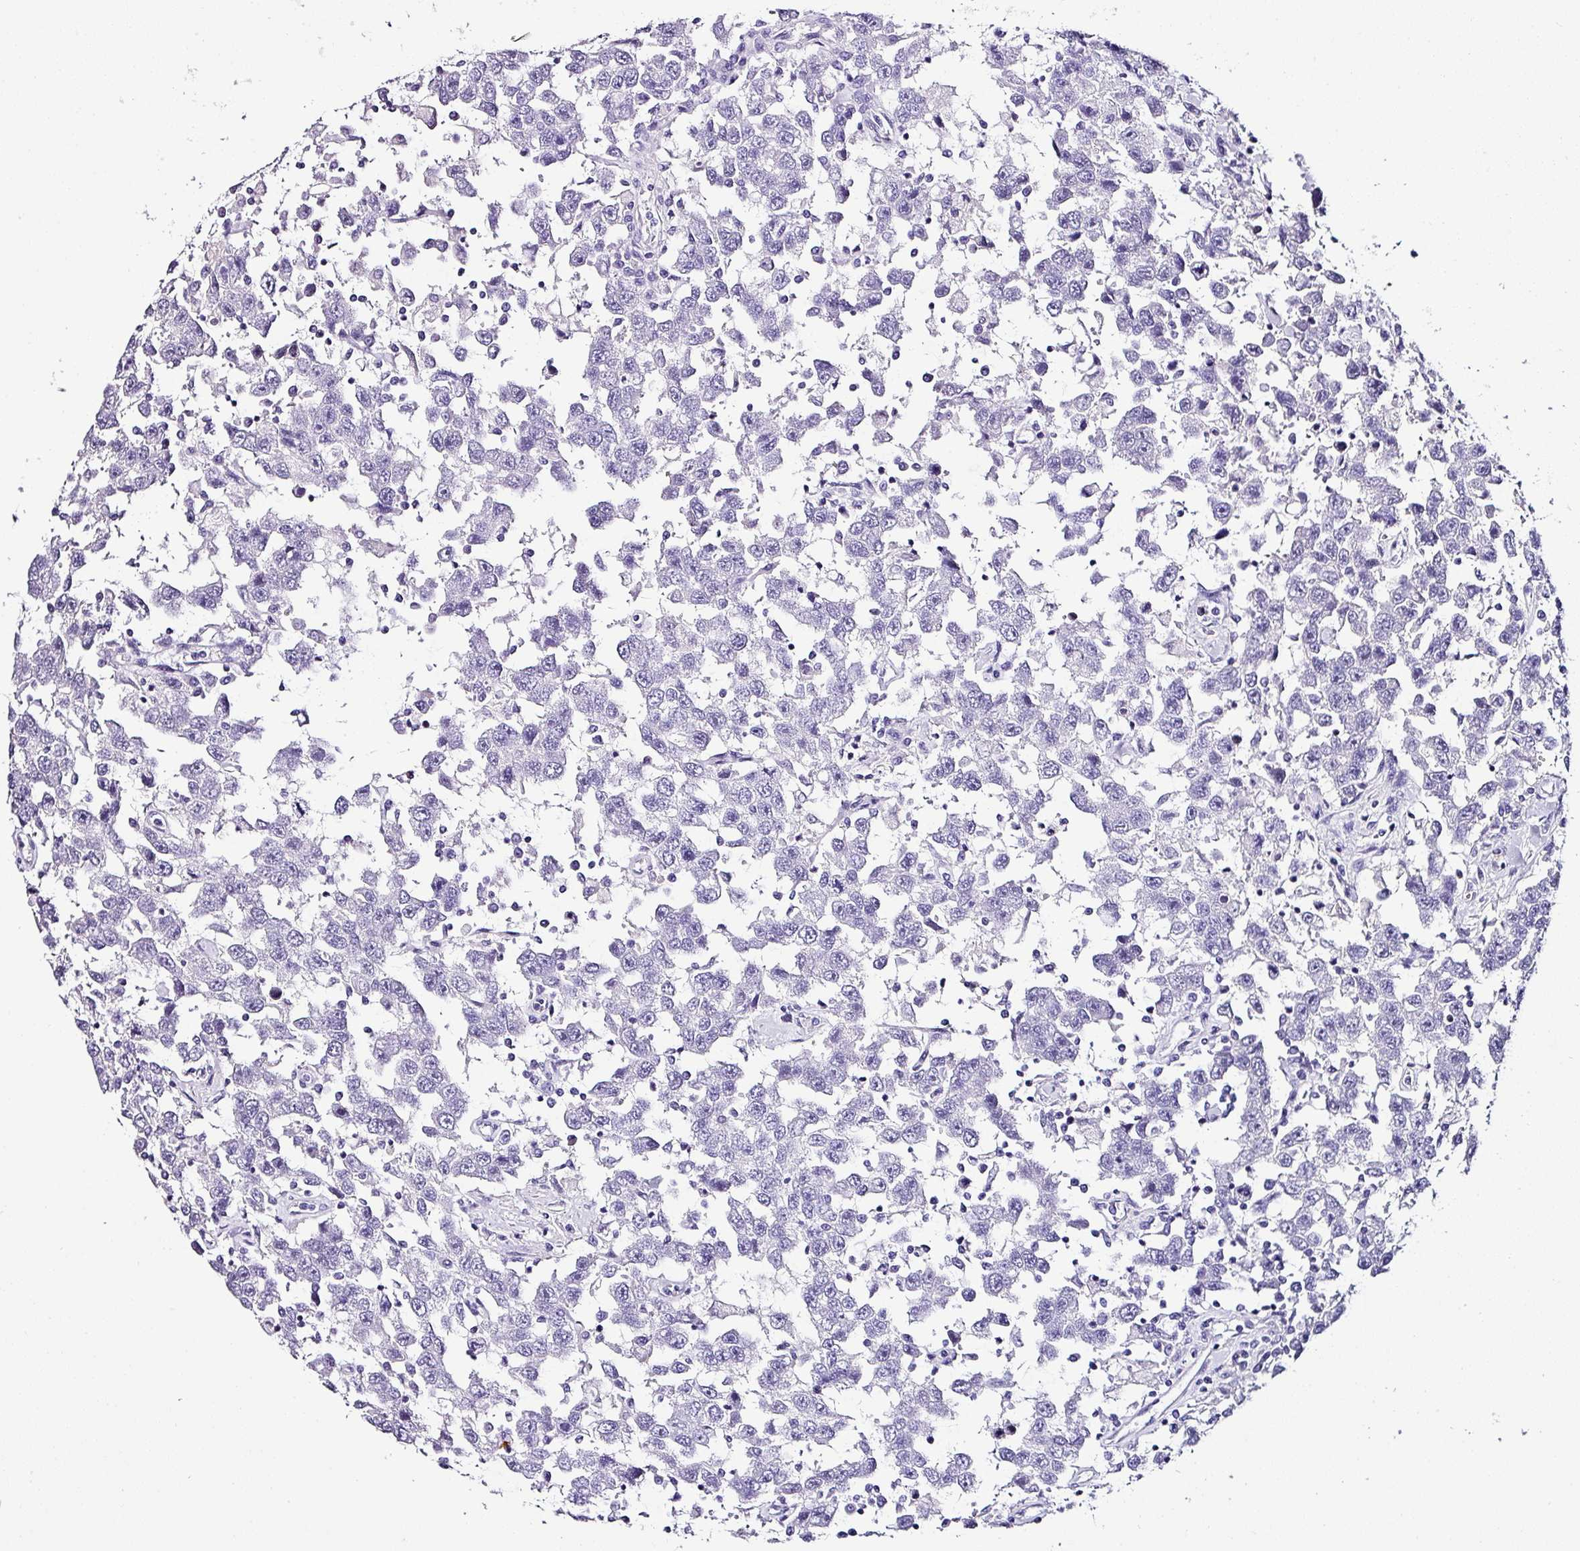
{"staining": {"intensity": "negative", "quantity": "none", "location": "none"}, "tissue": "testis cancer", "cell_type": "Tumor cells", "image_type": "cancer", "snomed": [{"axis": "morphology", "description": "Seminoma, NOS"}, {"axis": "topography", "description": "Testis"}], "caption": "An image of testis seminoma stained for a protein demonstrates no brown staining in tumor cells.", "gene": "NAPSA", "patient": {"sex": "male", "age": 41}}